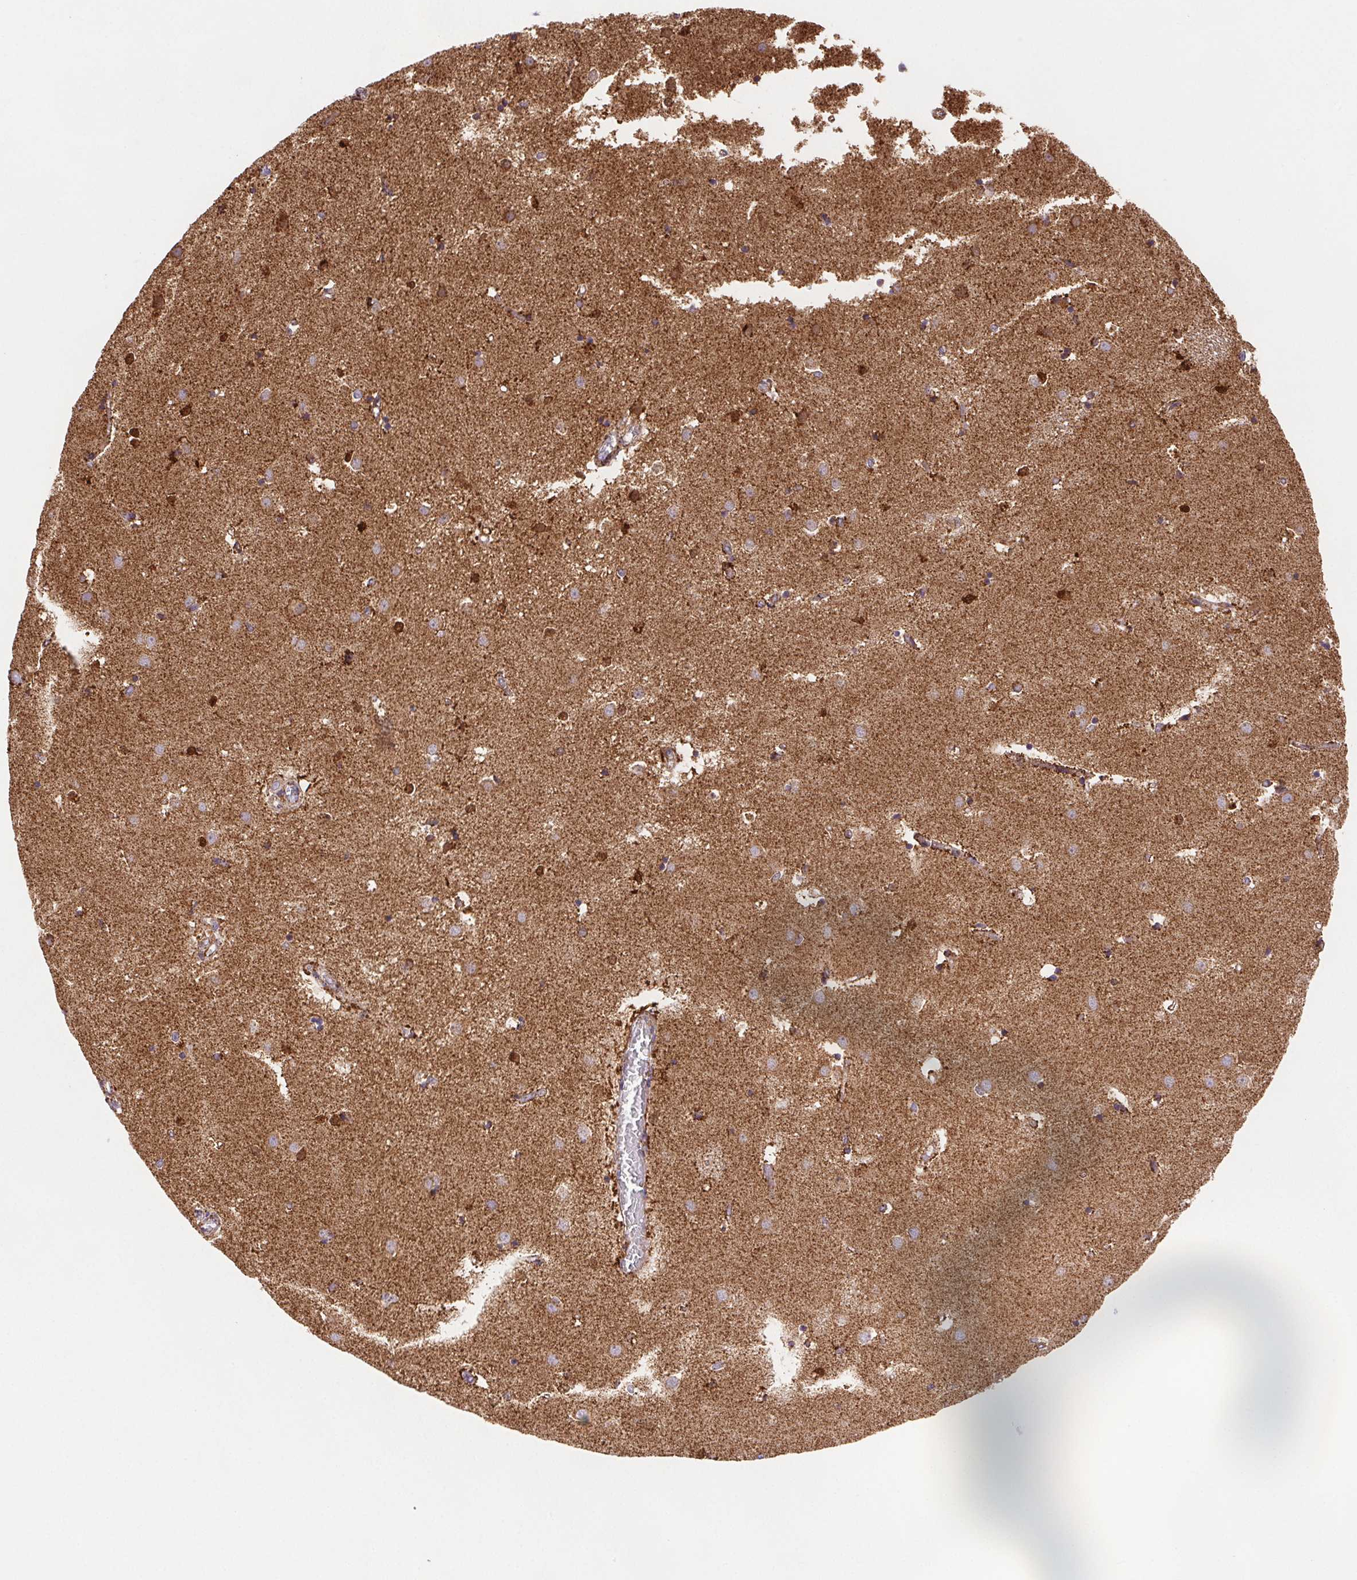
{"staining": {"intensity": "moderate", "quantity": "<25%", "location": "cytoplasmic/membranous"}, "tissue": "caudate", "cell_type": "Glial cells", "image_type": "normal", "snomed": [{"axis": "morphology", "description": "Normal tissue, NOS"}, {"axis": "topography", "description": "Lateral ventricle wall"}], "caption": "Glial cells demonstrate moderate cytoplasmic/membranous expression in about <25% of cells in normal caudate. (DAB = brown stain, brightfield microscopy at high magnification).", "gene": "NIPSNAP2", "patient": {"sex": "male", "age": 54}}